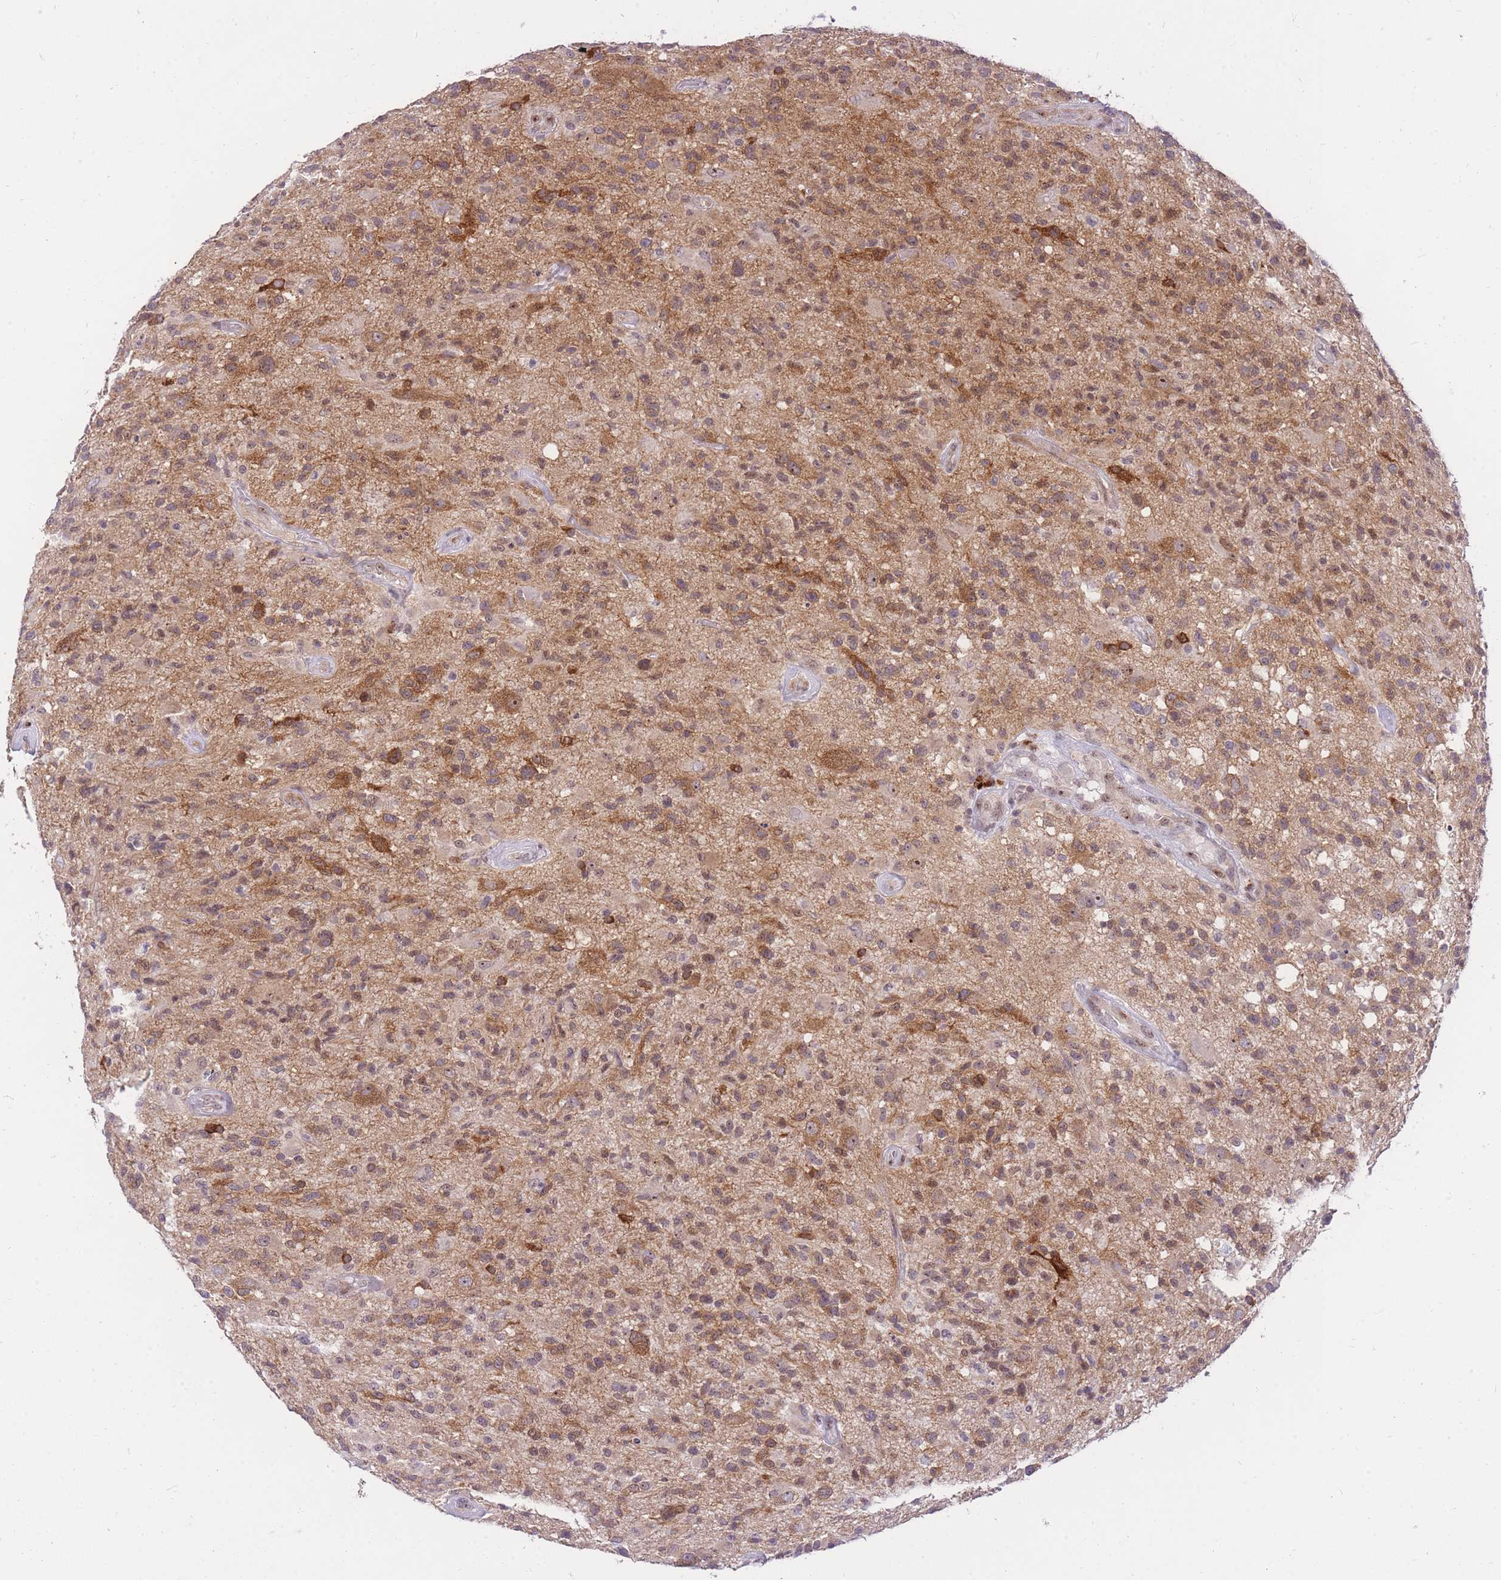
{"staining": {"intensity": "moderate", "quantity": ">75%", "location": "cytoplasmic/membranous"}, "tissue": "glioma", "cell_type": "Tumor cells", "image_type": "cancer", "snomed": [{"axis": "morphology", "description": "Glioma, malignant, High grade"}, {"axis": "morphology", "description": "Glioblastoma, NOS"}, {"axis": "topography", "description": "Brain"}], "caption": "This image displays IHC staining of high-grade glioma (malignant), with medium moderate cytoplasmic/membranous positivity in approximately >75% of tumor cells.", "gene": "STK39", "patient": {"sex": "male", "age": 60}}